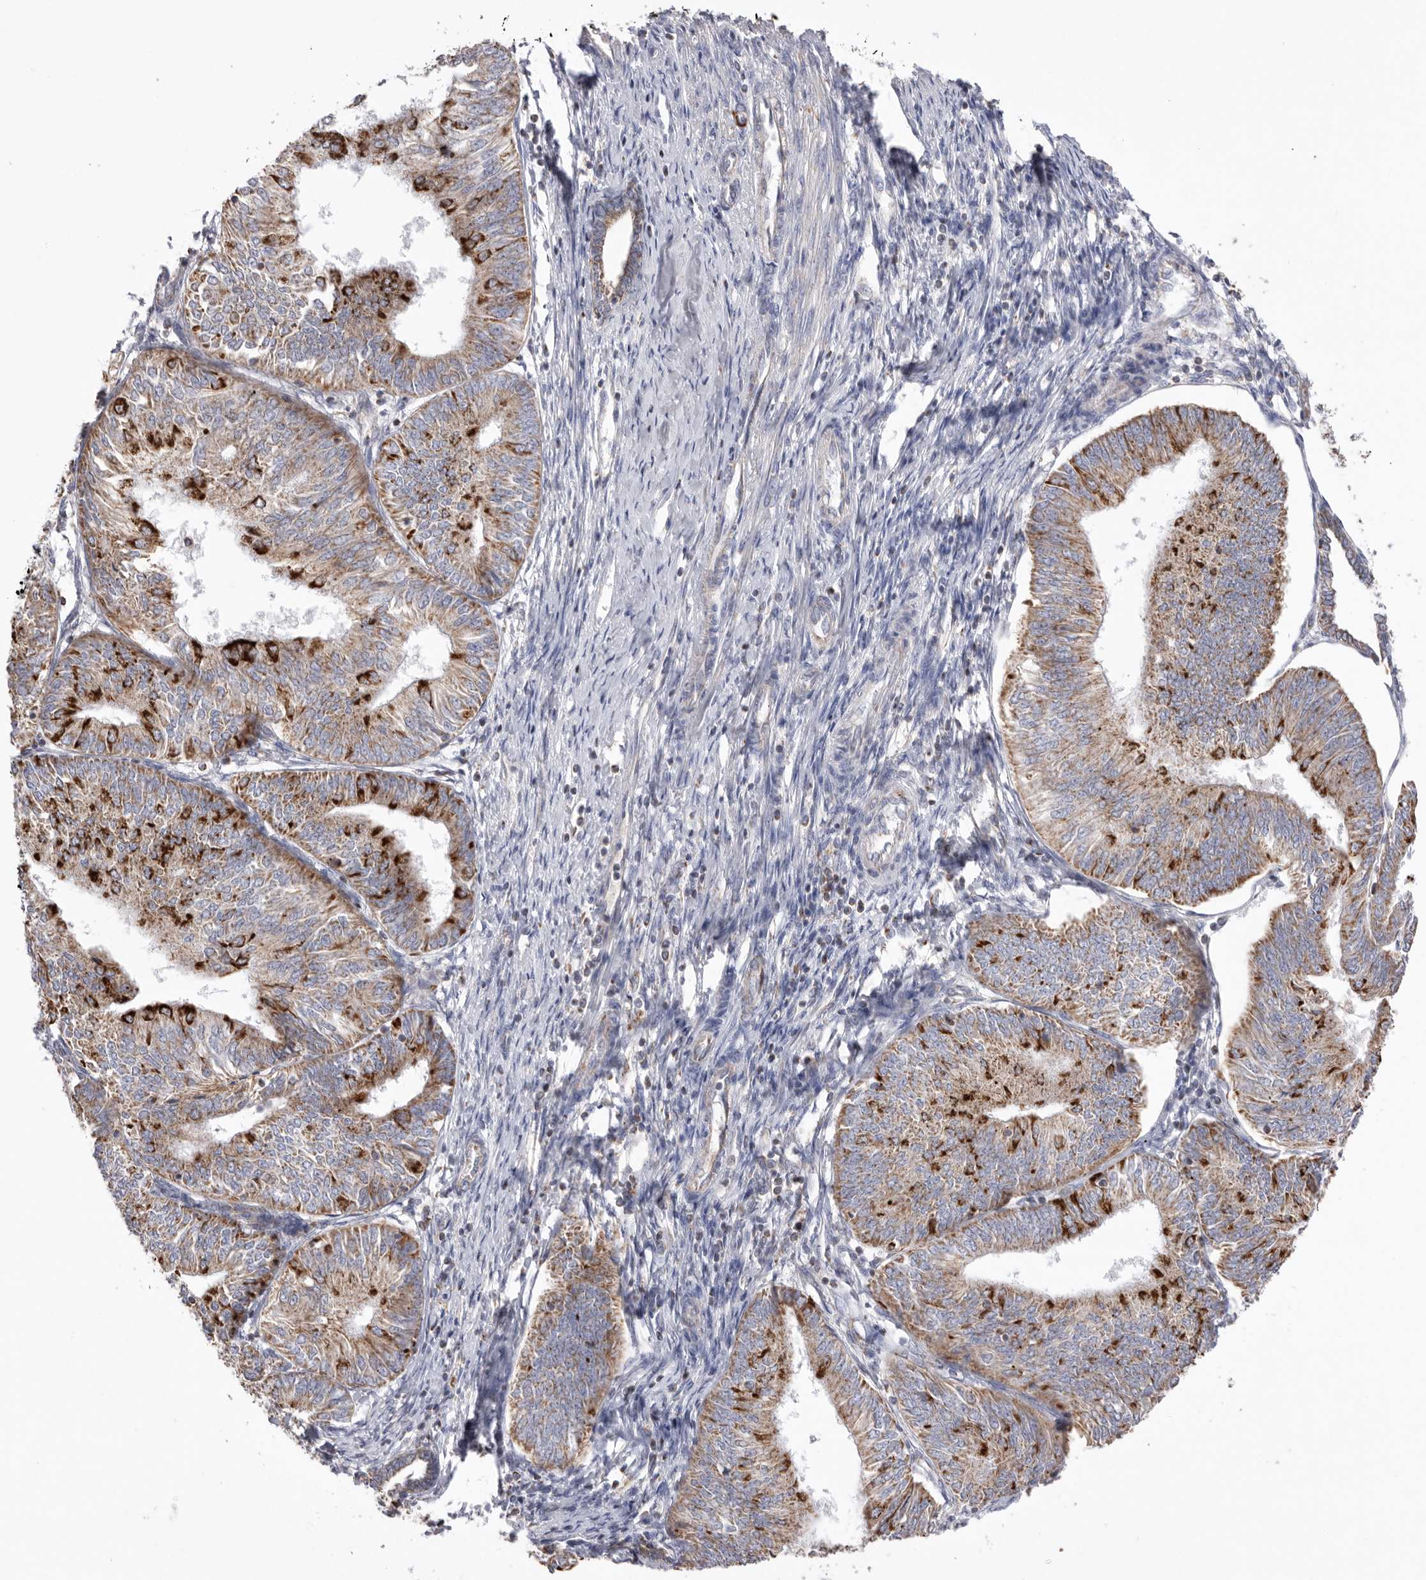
{"staining": {"intensity": "strong", "quantity": "<25%", "location": "cytoplasmic/membranous"}, "tissue": "endometrial cancer", "cell_type": "Tumor cells", "image_type": "cancer", "snomed": [{"axis": "morphology", "description": "Adenocarcinoma, NOS"}, {"axis": "topography", "description": "Endometrium"}], "caption": "An image showing strong cytoplasmic/membranous positivity in about <25% of tumor cells in endometrial adenocarcinoma, as visualized by brown immunohistochemical staining.", "gene": "VDAC3", "patient": {"sex": "female", "age": 58}}